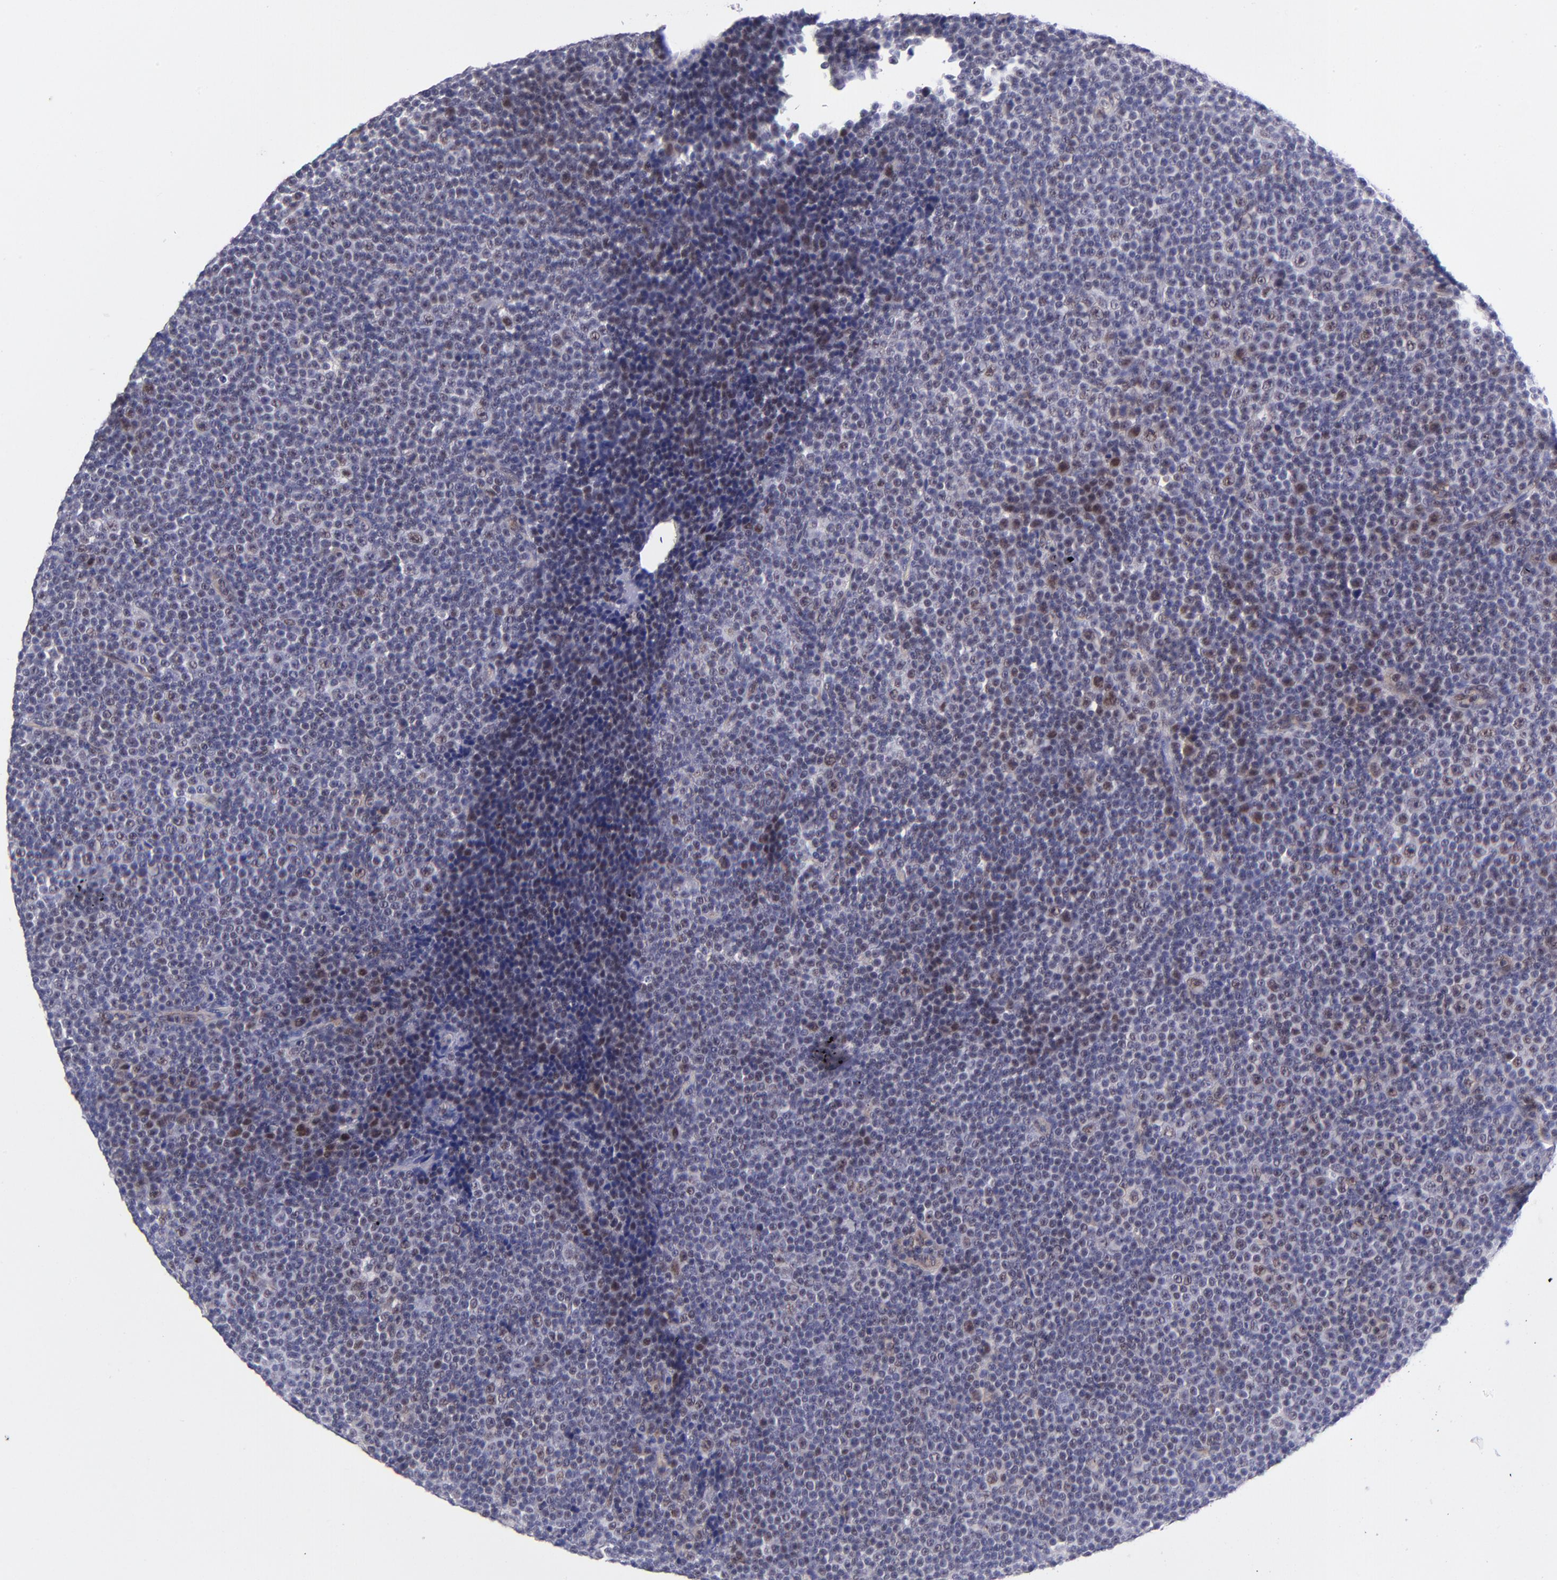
{"staining": {"intensity": "moderate", "quantity": "<25%", "location": "nuclear"}, "tissue": "lymphoma", "cell_type": "Tumor cells", "image_type": "cancer", "snomed": [{"axis": "morphology", "description": "Malignant lymphoma, non-Hodgkin's type, Low grade"}, {"axis": "topography", "description": "Lymph node"}], "caption": "Immunohistochemistry photomicrograph of neoplastic tissue: human lymphoma stained using IHC reveals low levels of moderate protein expression localized specifically in the nuclear of tumor cells, appearing as a nuclear brown color.", "gene": "SOX6", "patient": {"sex": "female", "age": 67}}